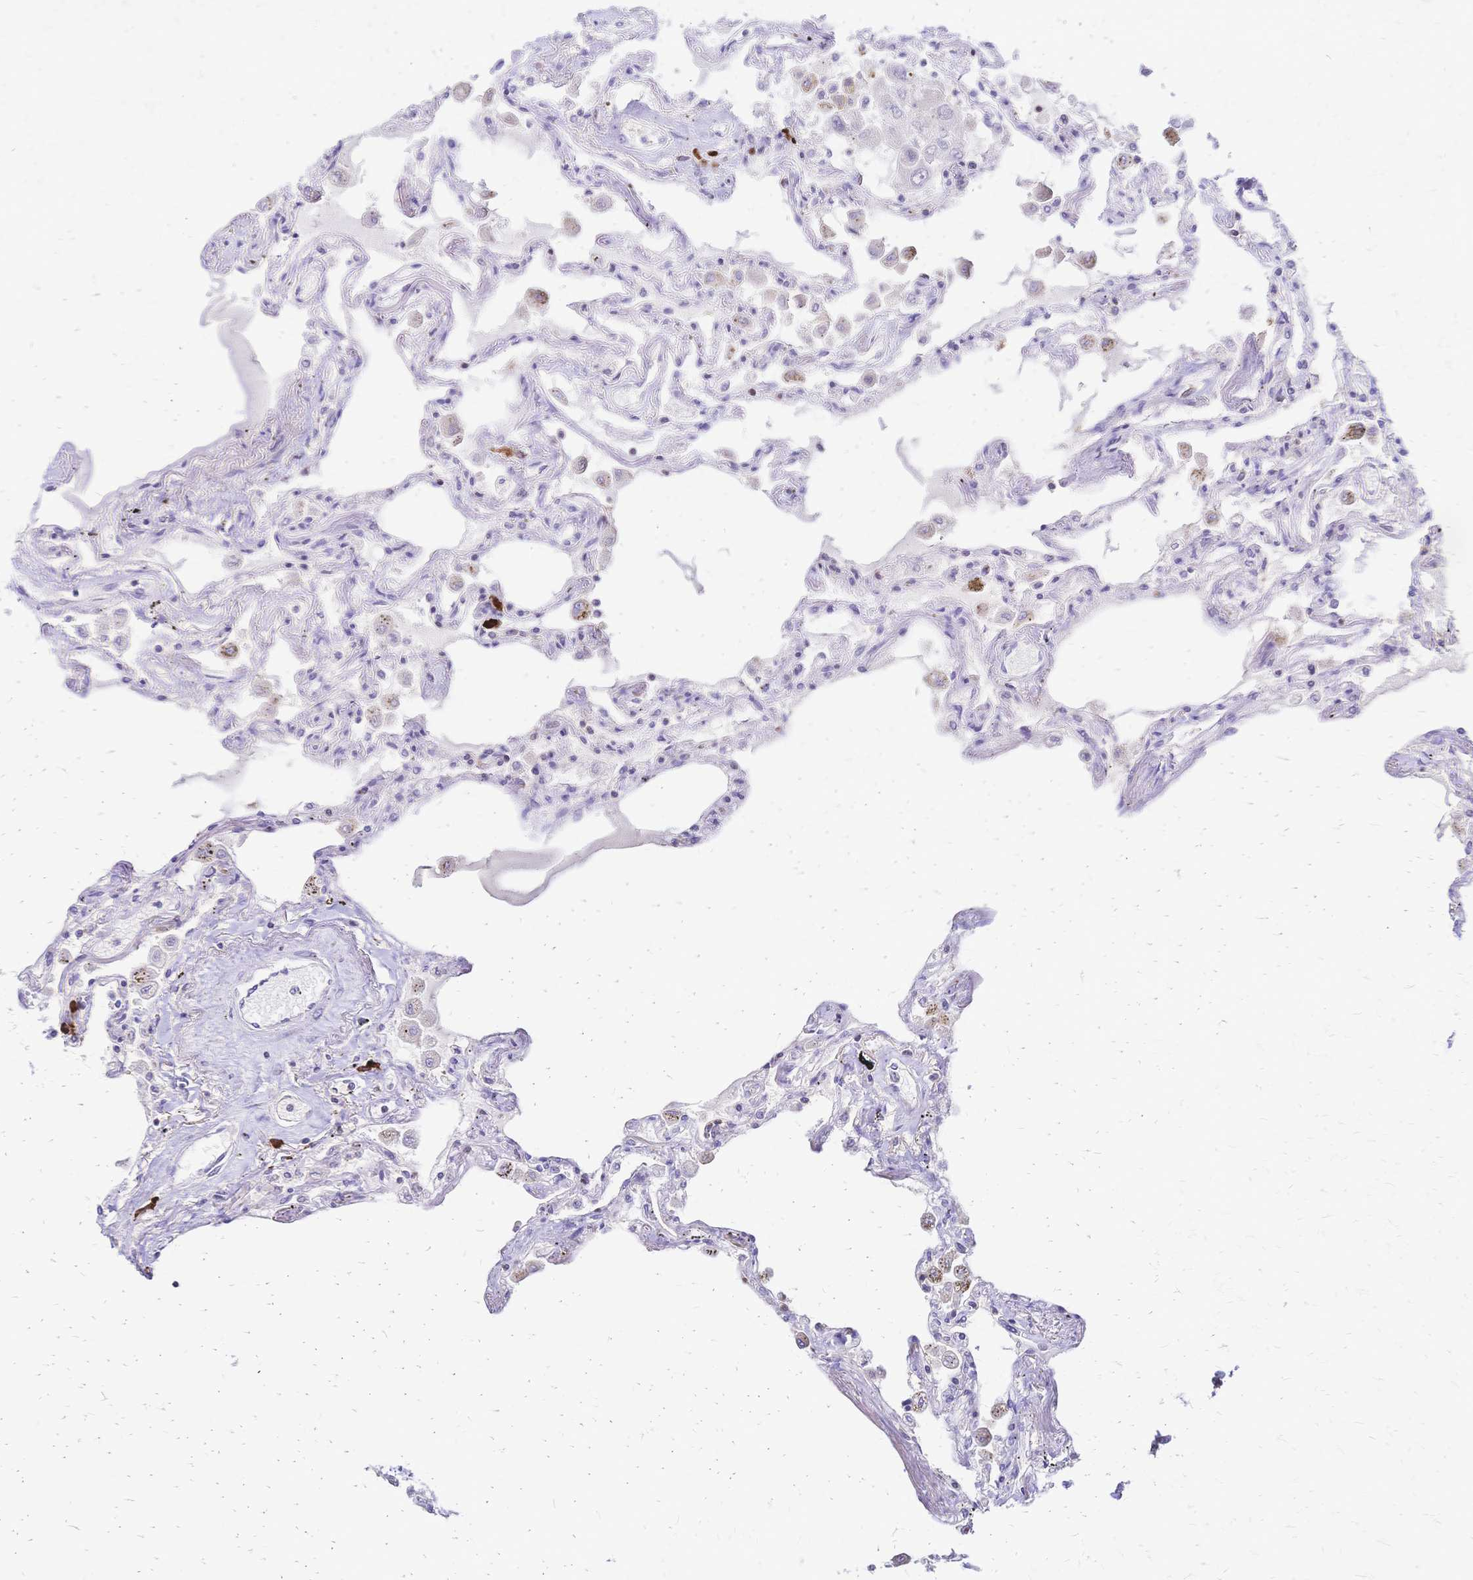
{"staining": {"intensity": "weak", "quantity": "<25%", "location": "cytoplasmic/membranous"}, "tissue": "lung", "cell_type": "Alveolar cells", "image_type": "normal", "snomed": [{"axis": "morphology", "description": "Normal tissue, NOS"}, {"axis": "morphology", "description": "Adenocarcinoma, NOS"}, {"axis": "topography", "description": "Cartilage tissue"}, {"axis": "topography", "description": "Lung"}], "caption": "Immunohistochemistry of normal human lung exhibits no staining in alveolar cells.", "gene": "IL2RA", "patient": {"sex": "female", "age": 67}}